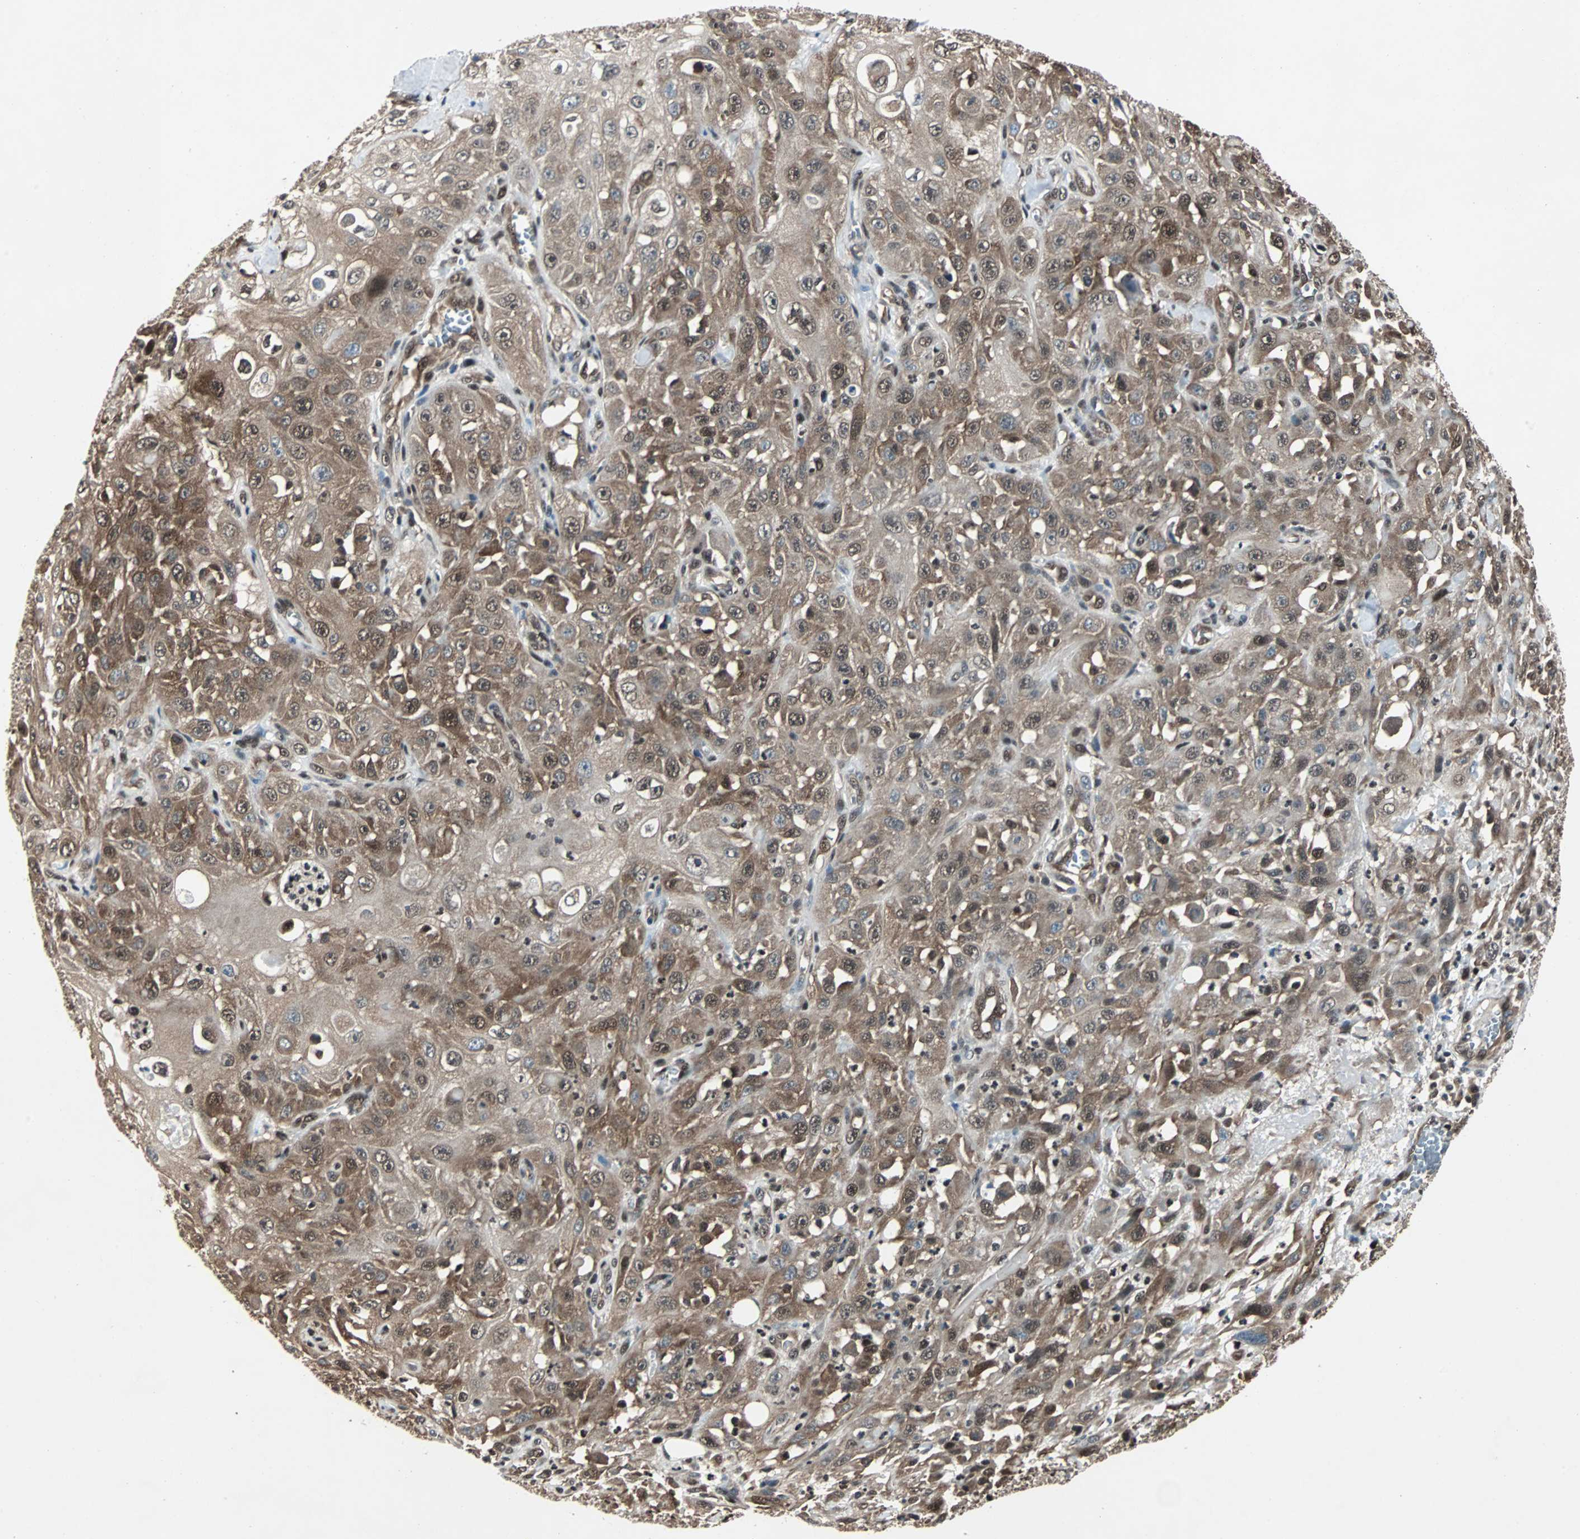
{"staining": {"intensity": "moderate", "quantity": ">75%", "location": "cytoplasmic/membranous,nuclear"}, "tissue": "skin cancer", "cell_type": "Tumor cells", "image_type": "cancer", "snomed": [{"axis": "morphology", "description": "Squamous cell carcinoma, NOS"}, {"axis": "morphology", "description": "Squamous cell carcinoma, metastatic, NOS"}, {"axis": "topography", "description": "Skin"}, {"axis": "topography", "description": "Lymph node"}], "caption": "The histopathology image exhibits immunohistochemical staining of skin cancer. There is moderate cytoplasmic/membranous and nuclear positivity is appreciated in approximately >75% of tumor cells.", "gene": "ACLY", "patient": {"sex": "male", "age": 75}}